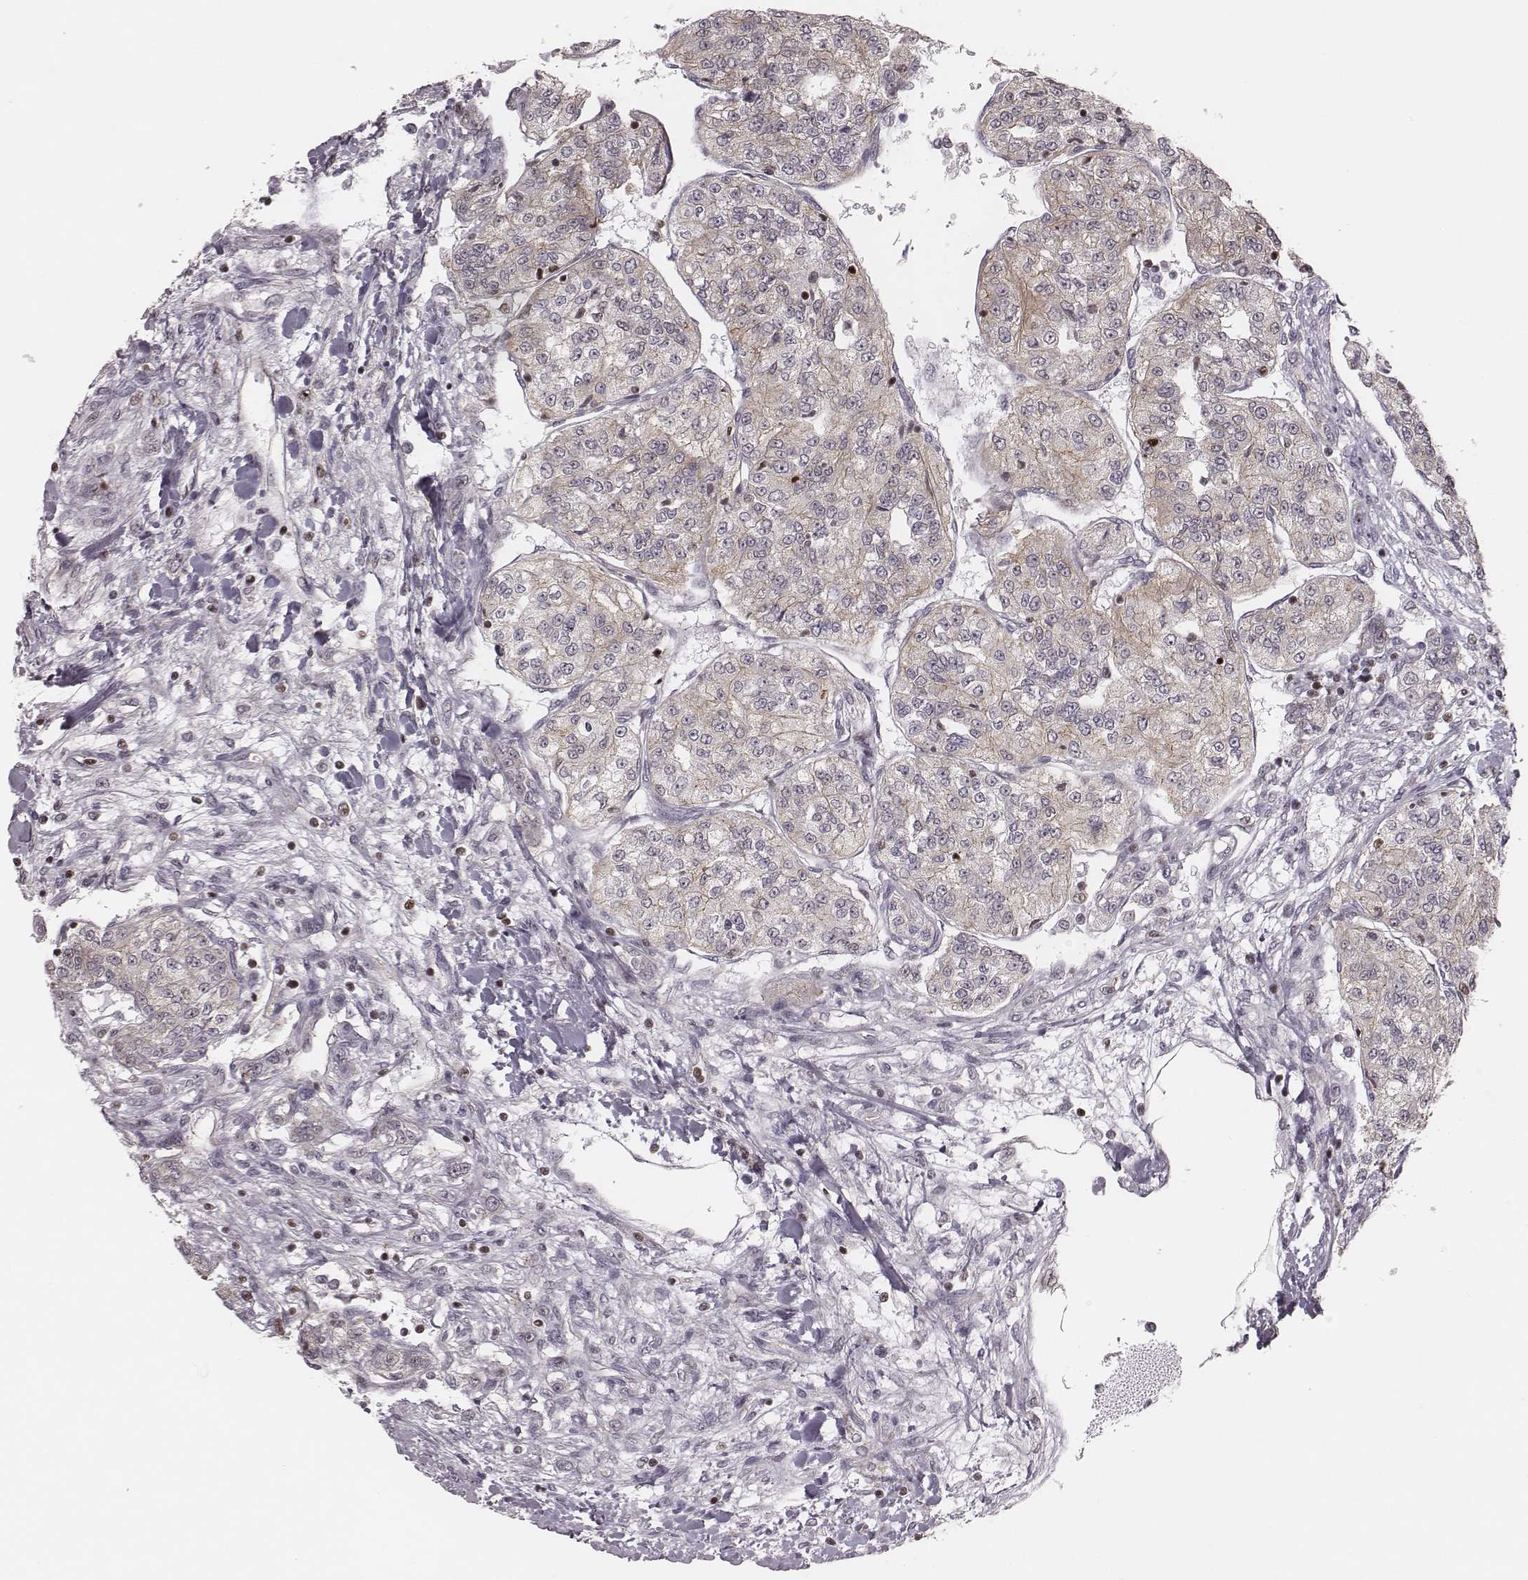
{"staining": {"intensity": "negative", "quantity": "none", "location": "none"}, "tissue": "renal cancer", "cell_type": "Tumor cells", "image_type": "cancer", "snomed": [{"axis": "morphology", "description": "Adenocarcinoma, NOS"}, {"axis": "topography", "description": "Kidney"}], "caption": "Tumor cells are negative for brown protein staining in adenocarcinoma (renal). (DAB immunohistochemistry (IHC) visualized using brightfield microscopy, high magnification).", "gene": "WDR59", "patient": {"sex": "female", "age": 63}}